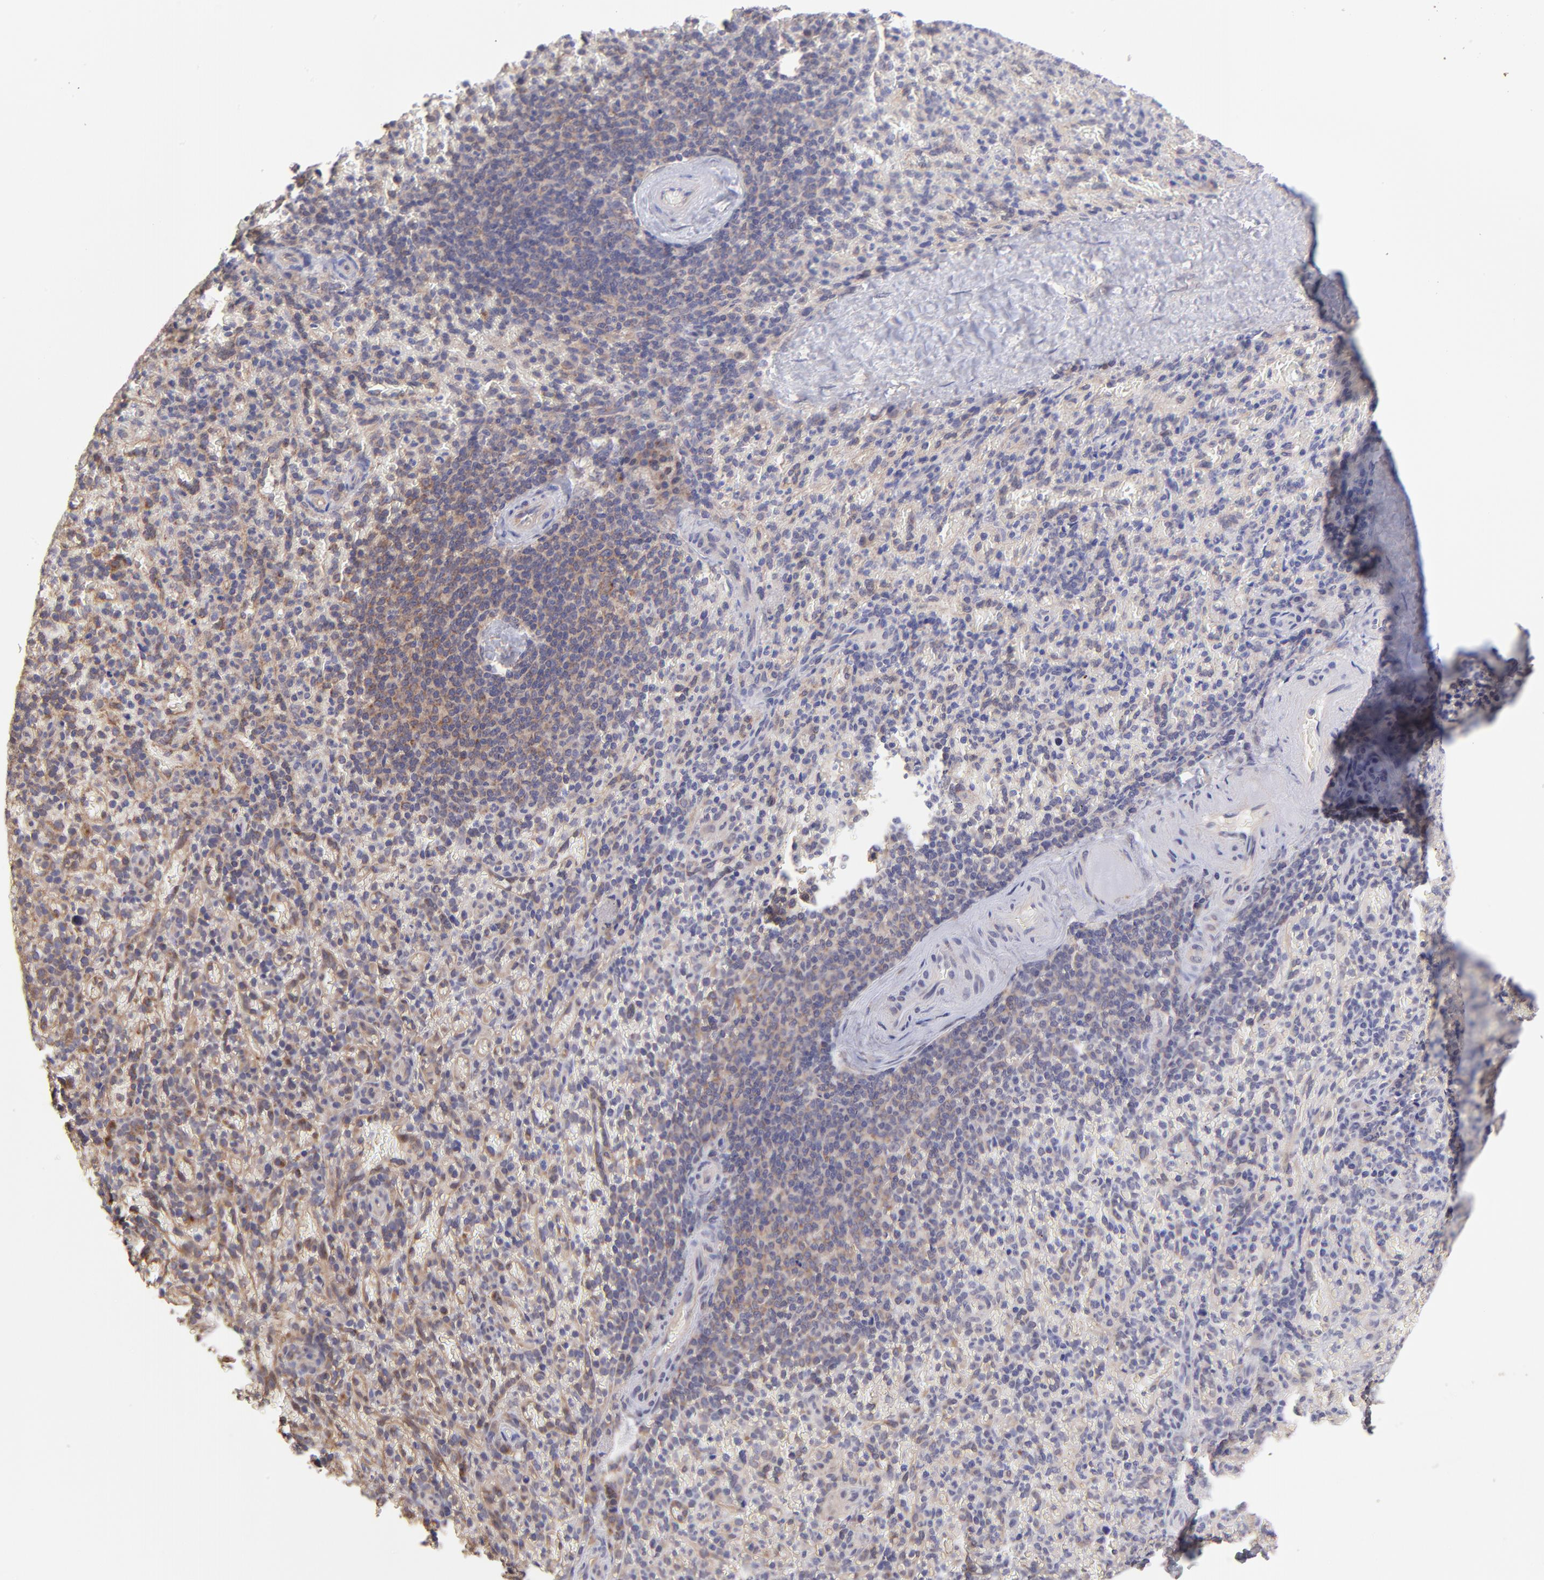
{"staining": {"intensity": "weak", "quantity": "25%-75%", "location": "cytoplasmic/membranous"}, "tissue": "spleen", "cell_type": "Cells in red pulp", "image_type": "normal", "snomed": [{"axis": "morphology", "description": "Normal tissue, NOS"}, {"axis": "topography", "description": "Spleen"}], "caption": "Immunohistochemistry photomicrograph of normal spleen: spleen stained using immunohistochemistry (IHC) displays low levels of weak protein expression localized specifically in the cytoplasmic/membranous of cells in red pulp, appearing as a cytoplasmic/membranous brown color.", "gene": "NSF", "patient": {"sex": "female", "age": 43}}